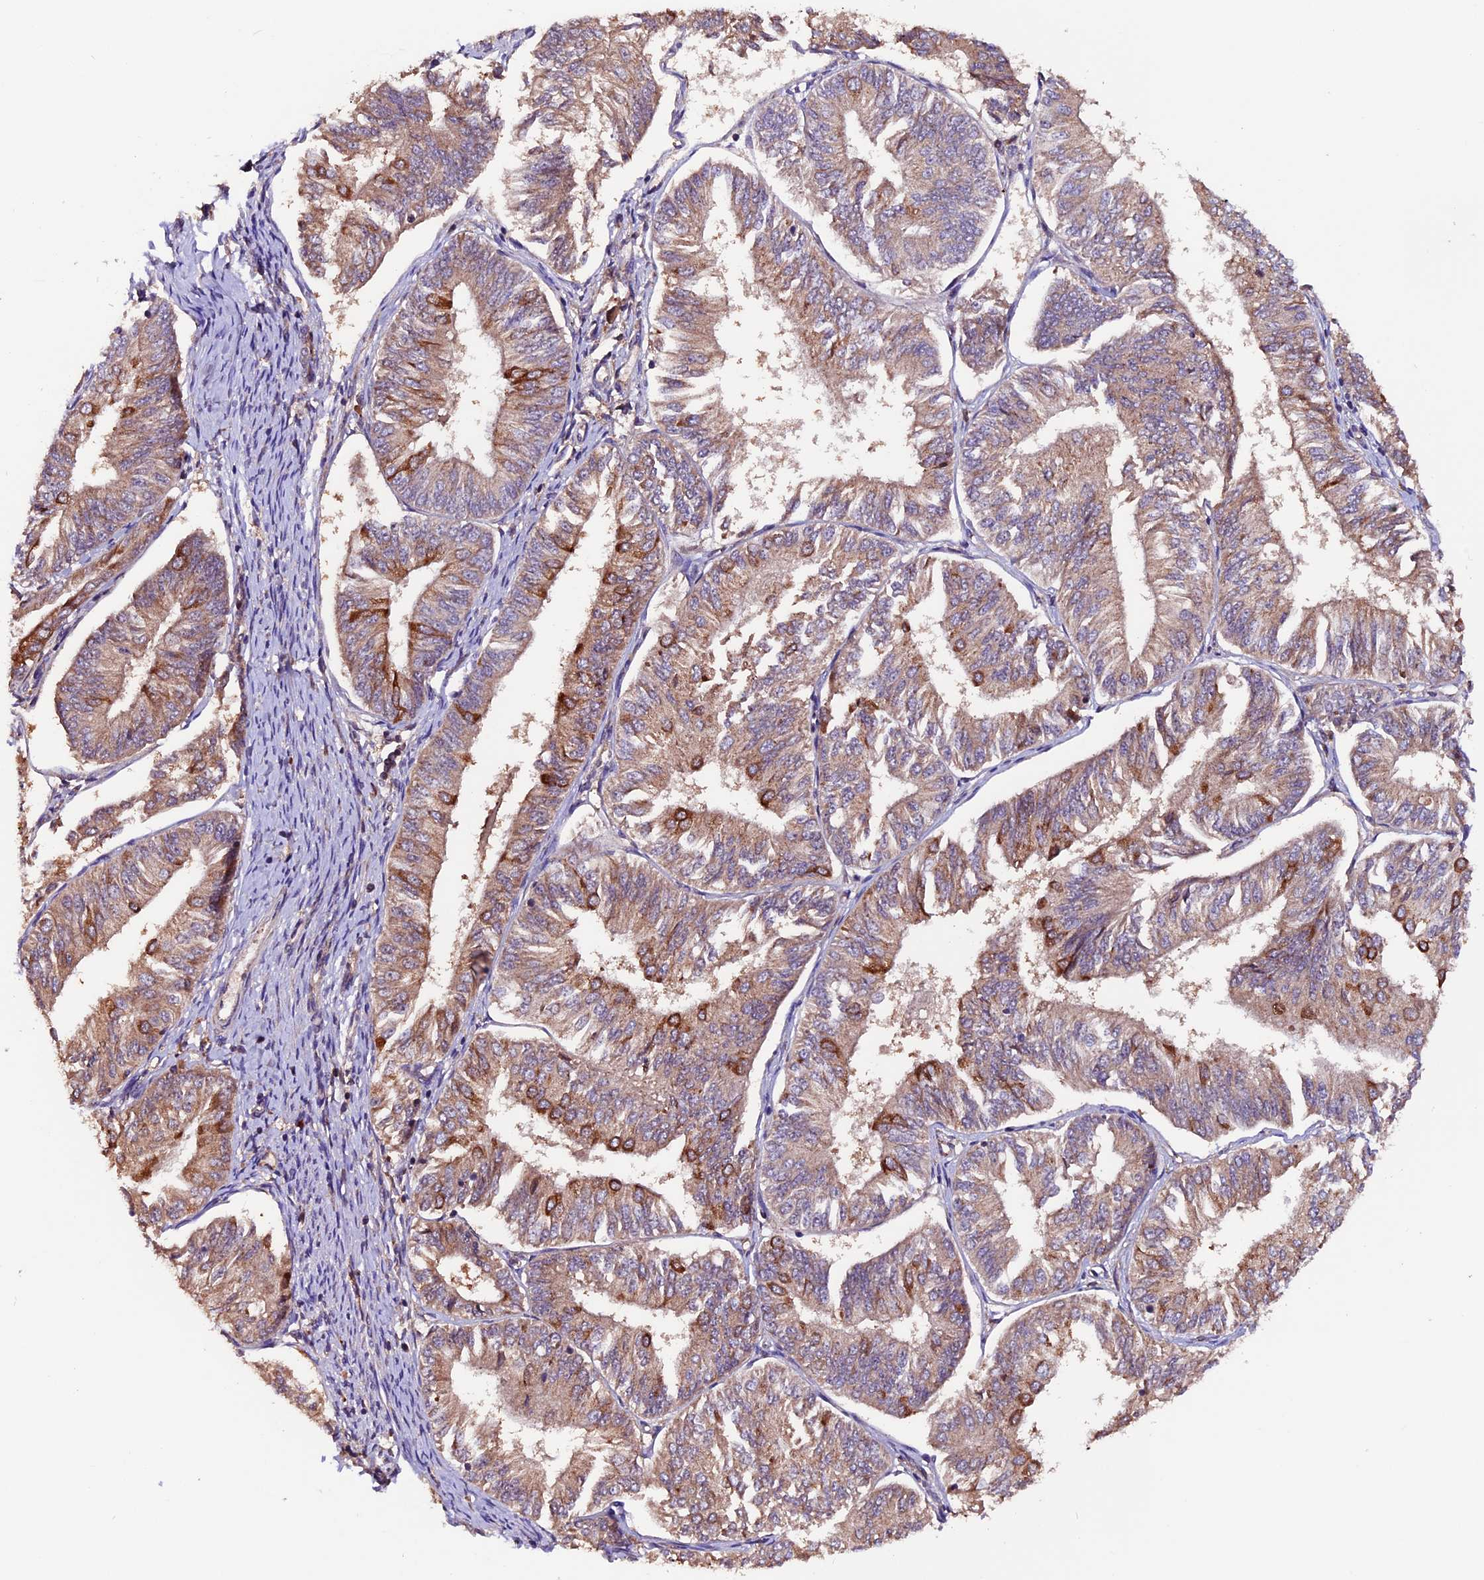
{"staining": {"intensity": "moderate", "quantity": "<25%", "location": "cytoplasmic/membranous"}, "tissue": "endometrial cancer", "cell_type": "Tumor cells", "image_type": "cancer", "snomed": [{"axis": "morphology", "description": "Adenocarcinoma, NOS"}, {"axis": "topography", "description": "Endometrium"}], "caption": "Moderate cytoplasmic/membranous positivity for a protein is seen in about <25% of tumor cells of endometrial adenocarcinoma using immunohistochemistry (IHC).", "gene": "ZNF598", "patient": {"sex": "female", "age": 58}}